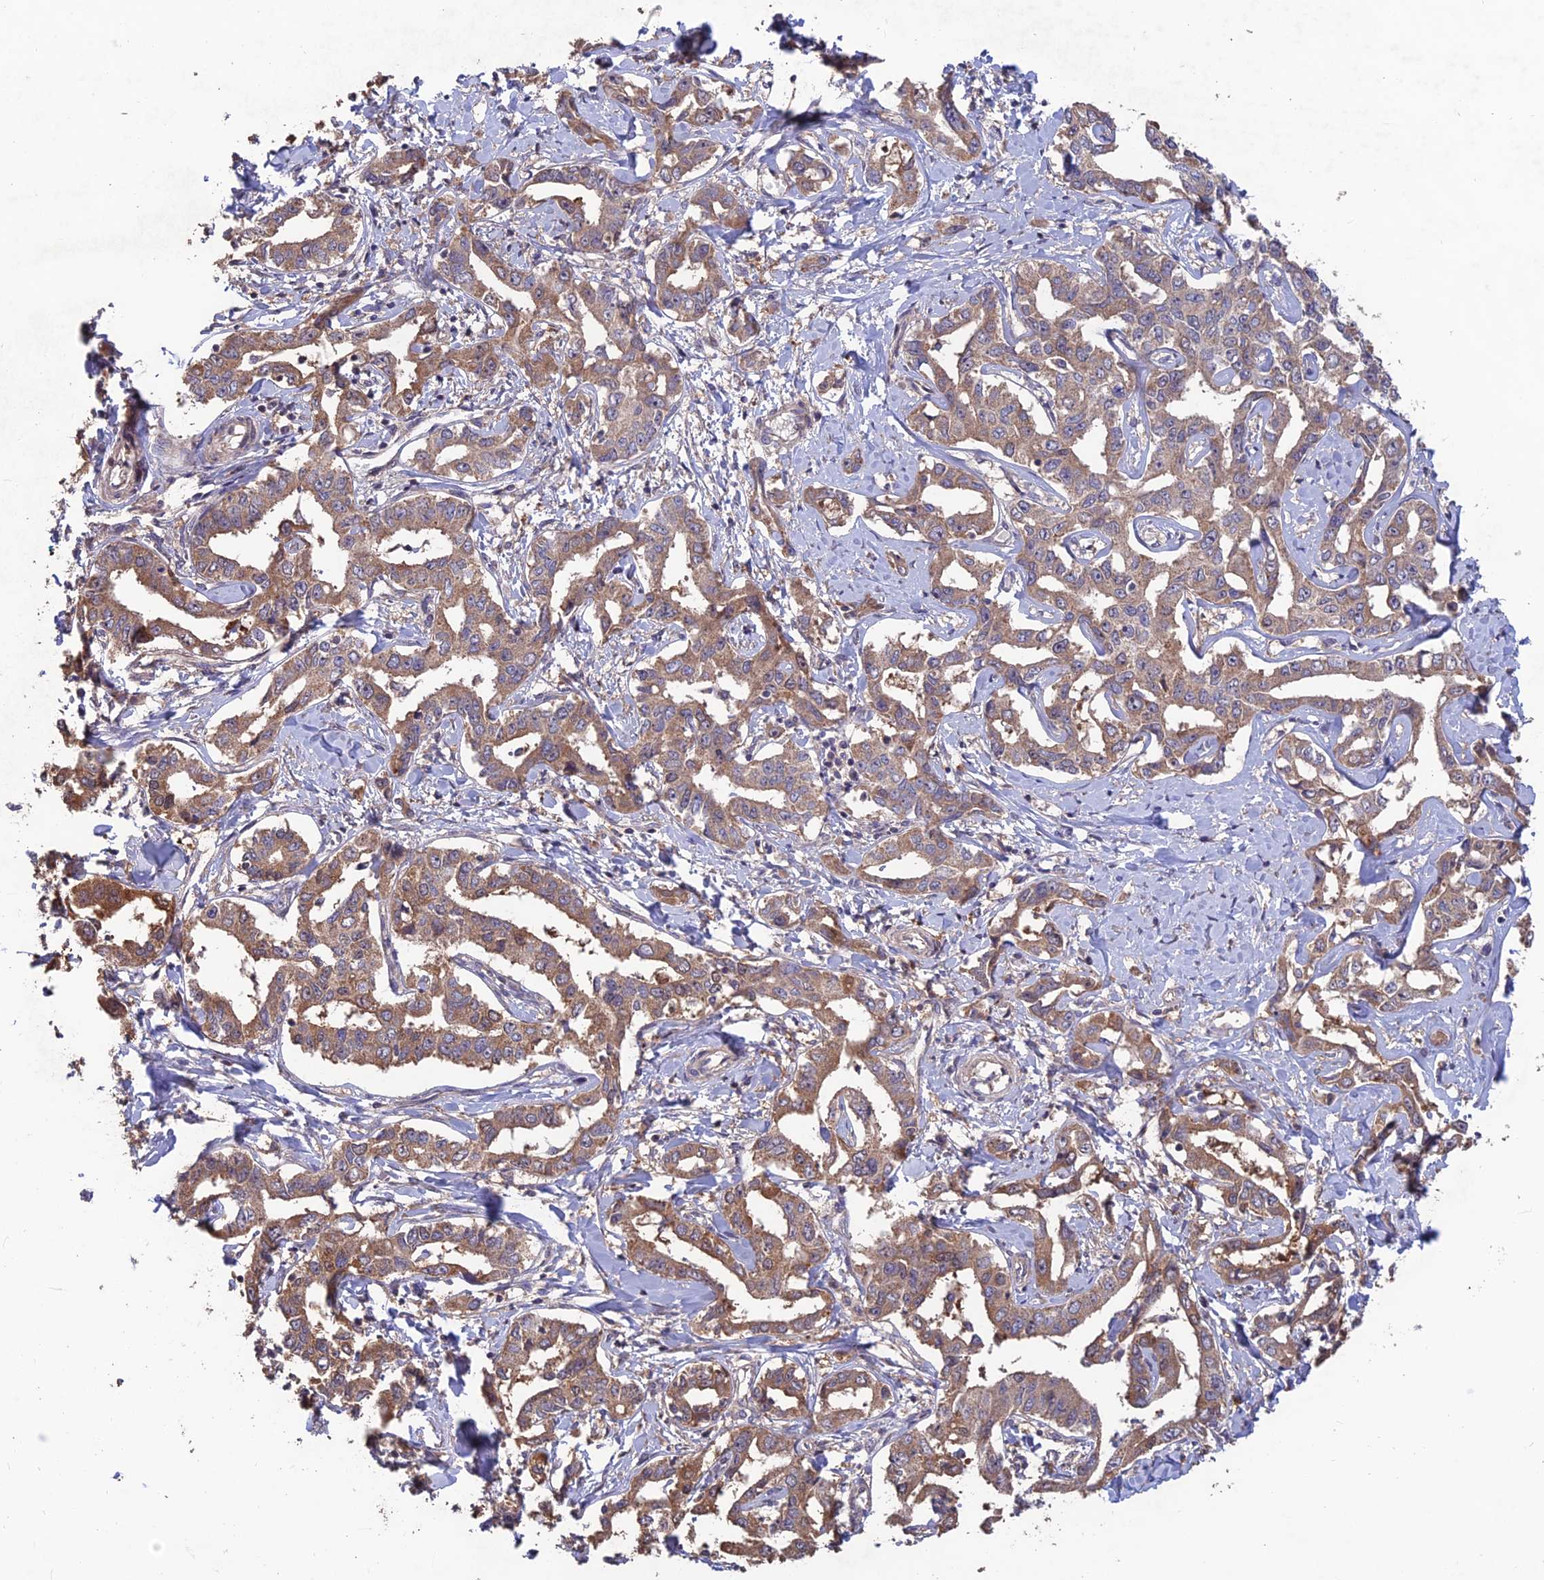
{"staining": {"intensity": "moderate", "quantity": ">75%", "location": "cytoplasmic/membranous"}, "tissue": "liver cancer", "cell_type": "Tumor cells", "image_type": "cancer", "snomed": [{"axis": "morphology", "description": "Cholangiocarcinoma"}, {"axis": "topography", "description": "Liver"}], "caption": "Moderate cytoplasmic/membranous protein positivity is present in approximately >75% of tumor cells in liver cancer (cholangiocarcinoma).", "gene": "SHISA5", "patient": {"sex": "male", "age": 59}}